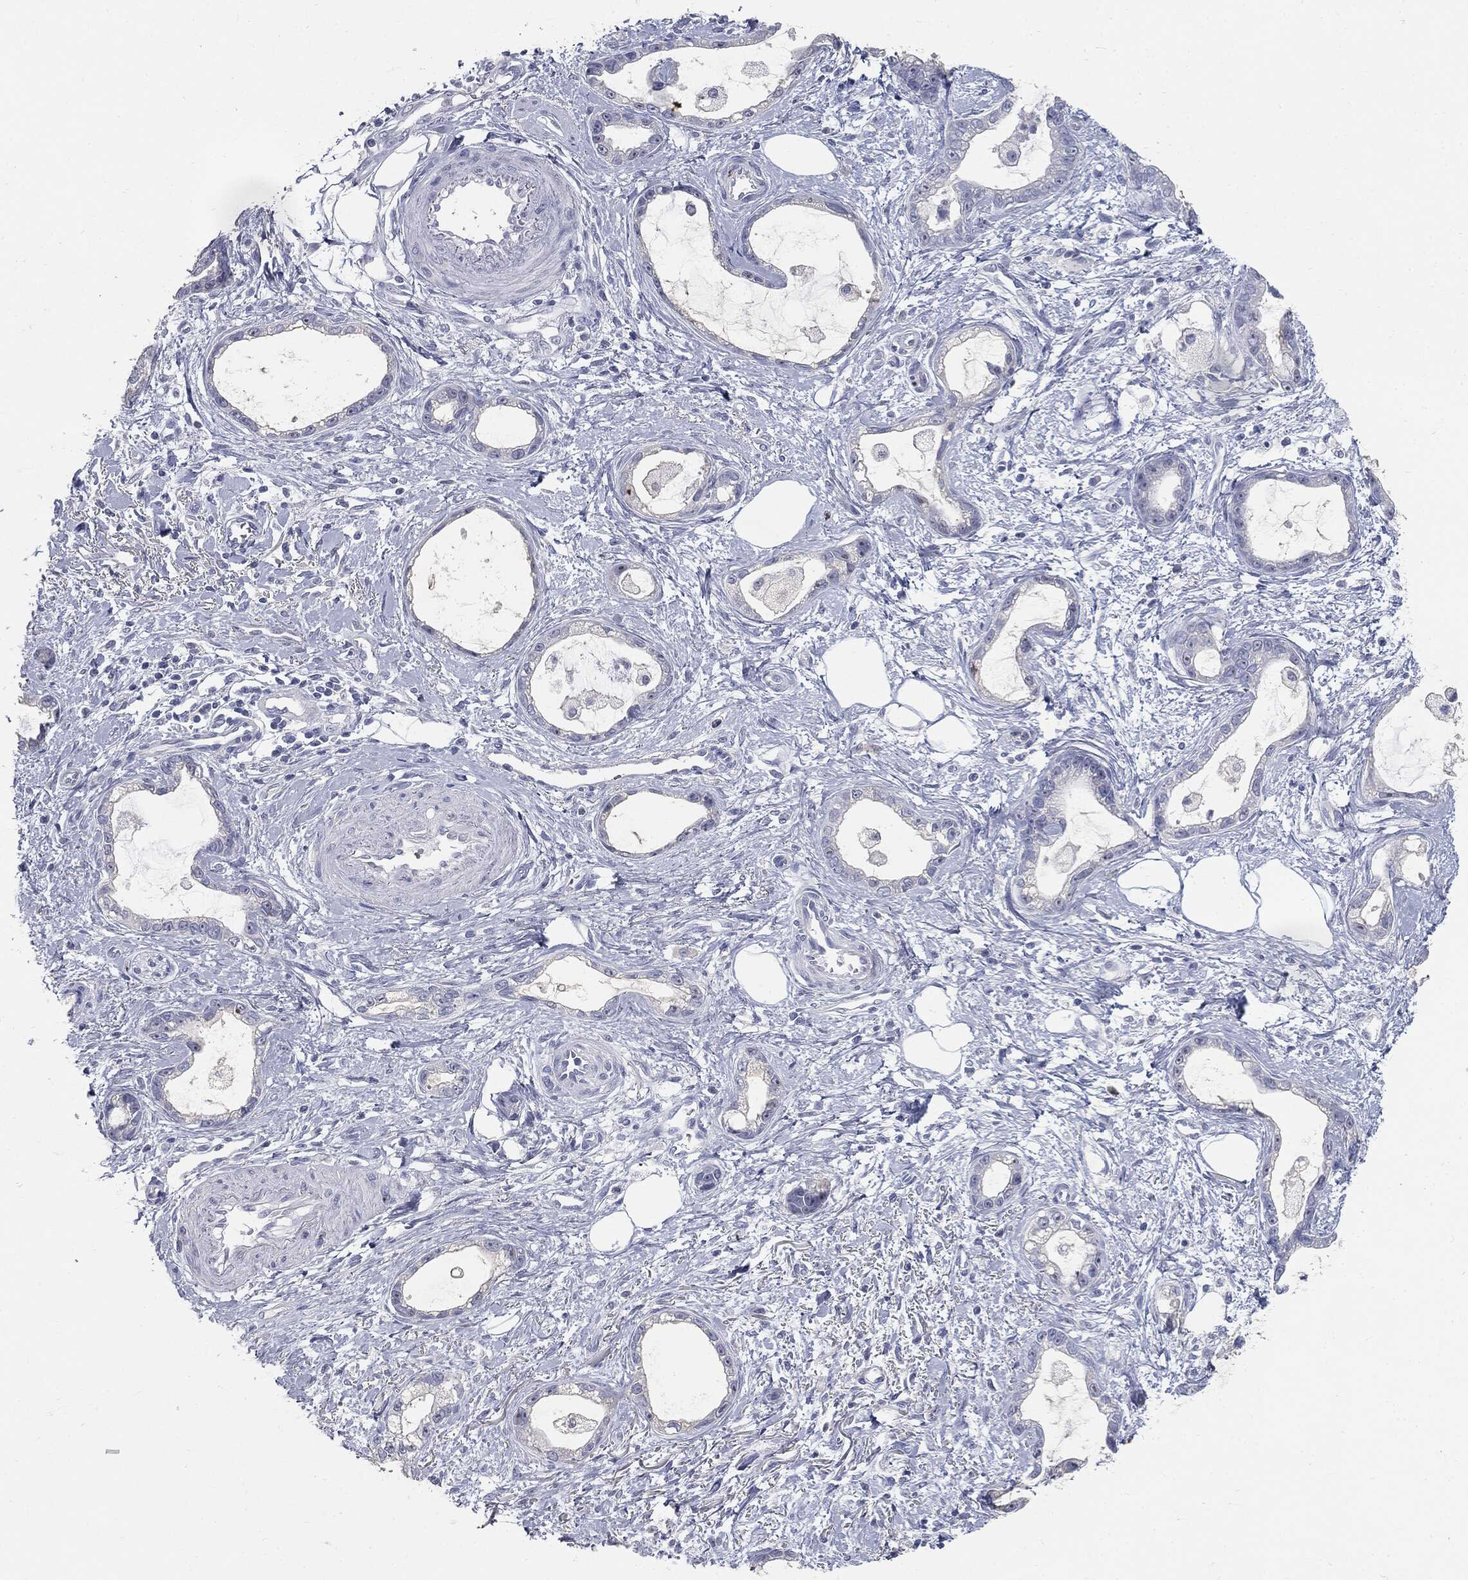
{"staining": {"intensity": "negative", "quantity": "none", "location": "none"}, "tissue": "stomach cancer", "cell_type": "Tumor cells", "image_type": "cancer", "snomed": [{"axis": "morphology", "description": "Adenocarcinoma, NOS"}, {"axis": "topography", "description": "Stomach"}], "caption": "Micrograph shows no protein positivity in tumor cells of stomach cancer (adenocarcinoma) tissue.", "gene": "CUZD1", "patient": {"sex": "male", "age": 55}}